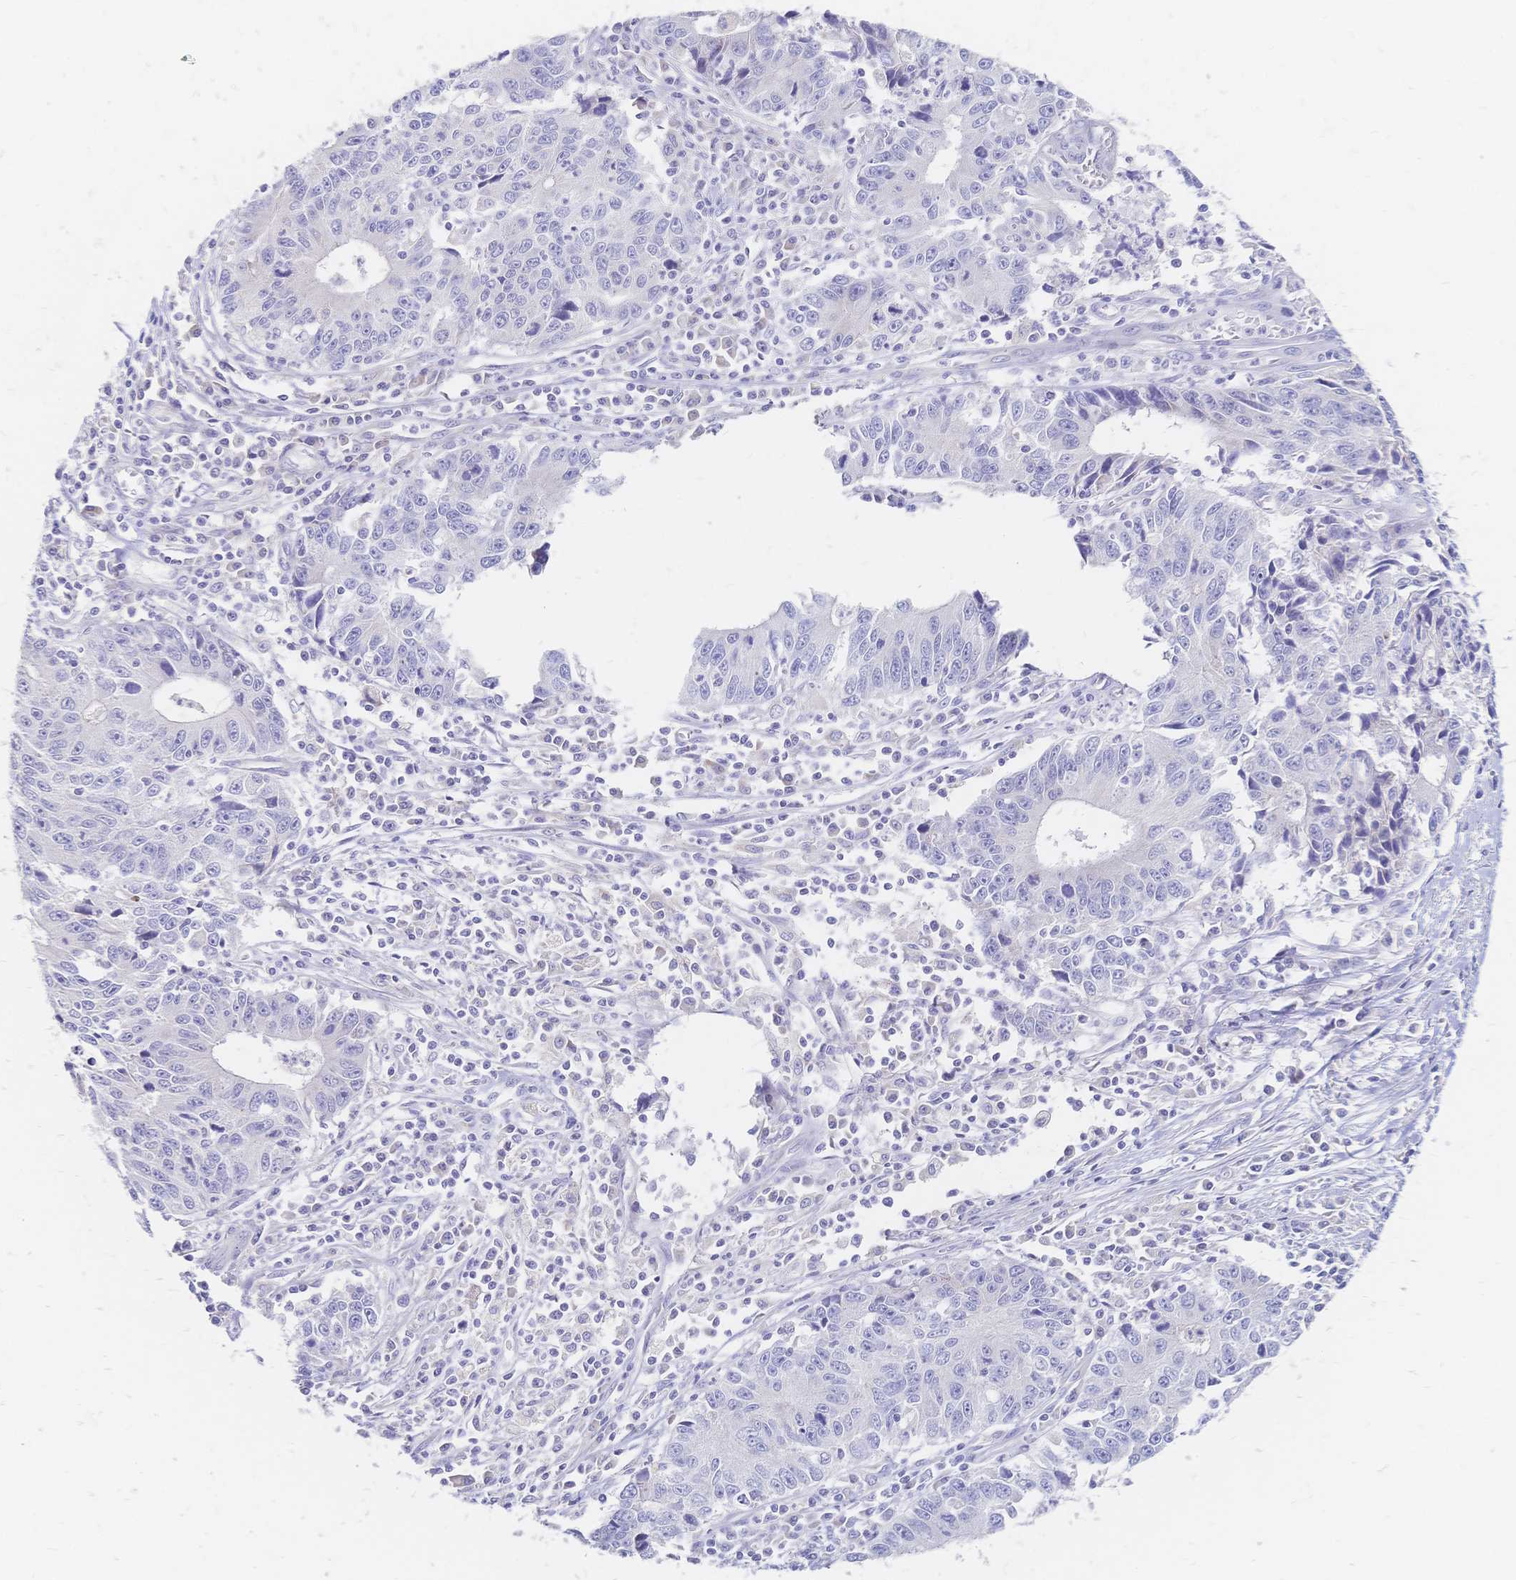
{"staining": {"intensity": "negative", "quantity": "none", "location": "none"}, "tissue": "liver cancer", "cell_type": "Tumor cells", "image_type": "cancer", "snomed": [{"axis": "morphology", "description": "Cholangiocarcinoma"}, {"axis": "topography", "description": "Liver"}], "caption": "An immunohistochemistry histopathology image of liver cholangiocarcinoma is shown. There is no staining in tumor cells of liver cholangiocarcinoma.", "gene": "VWC2L", "patient": {"sex": "male", "age": 65}}